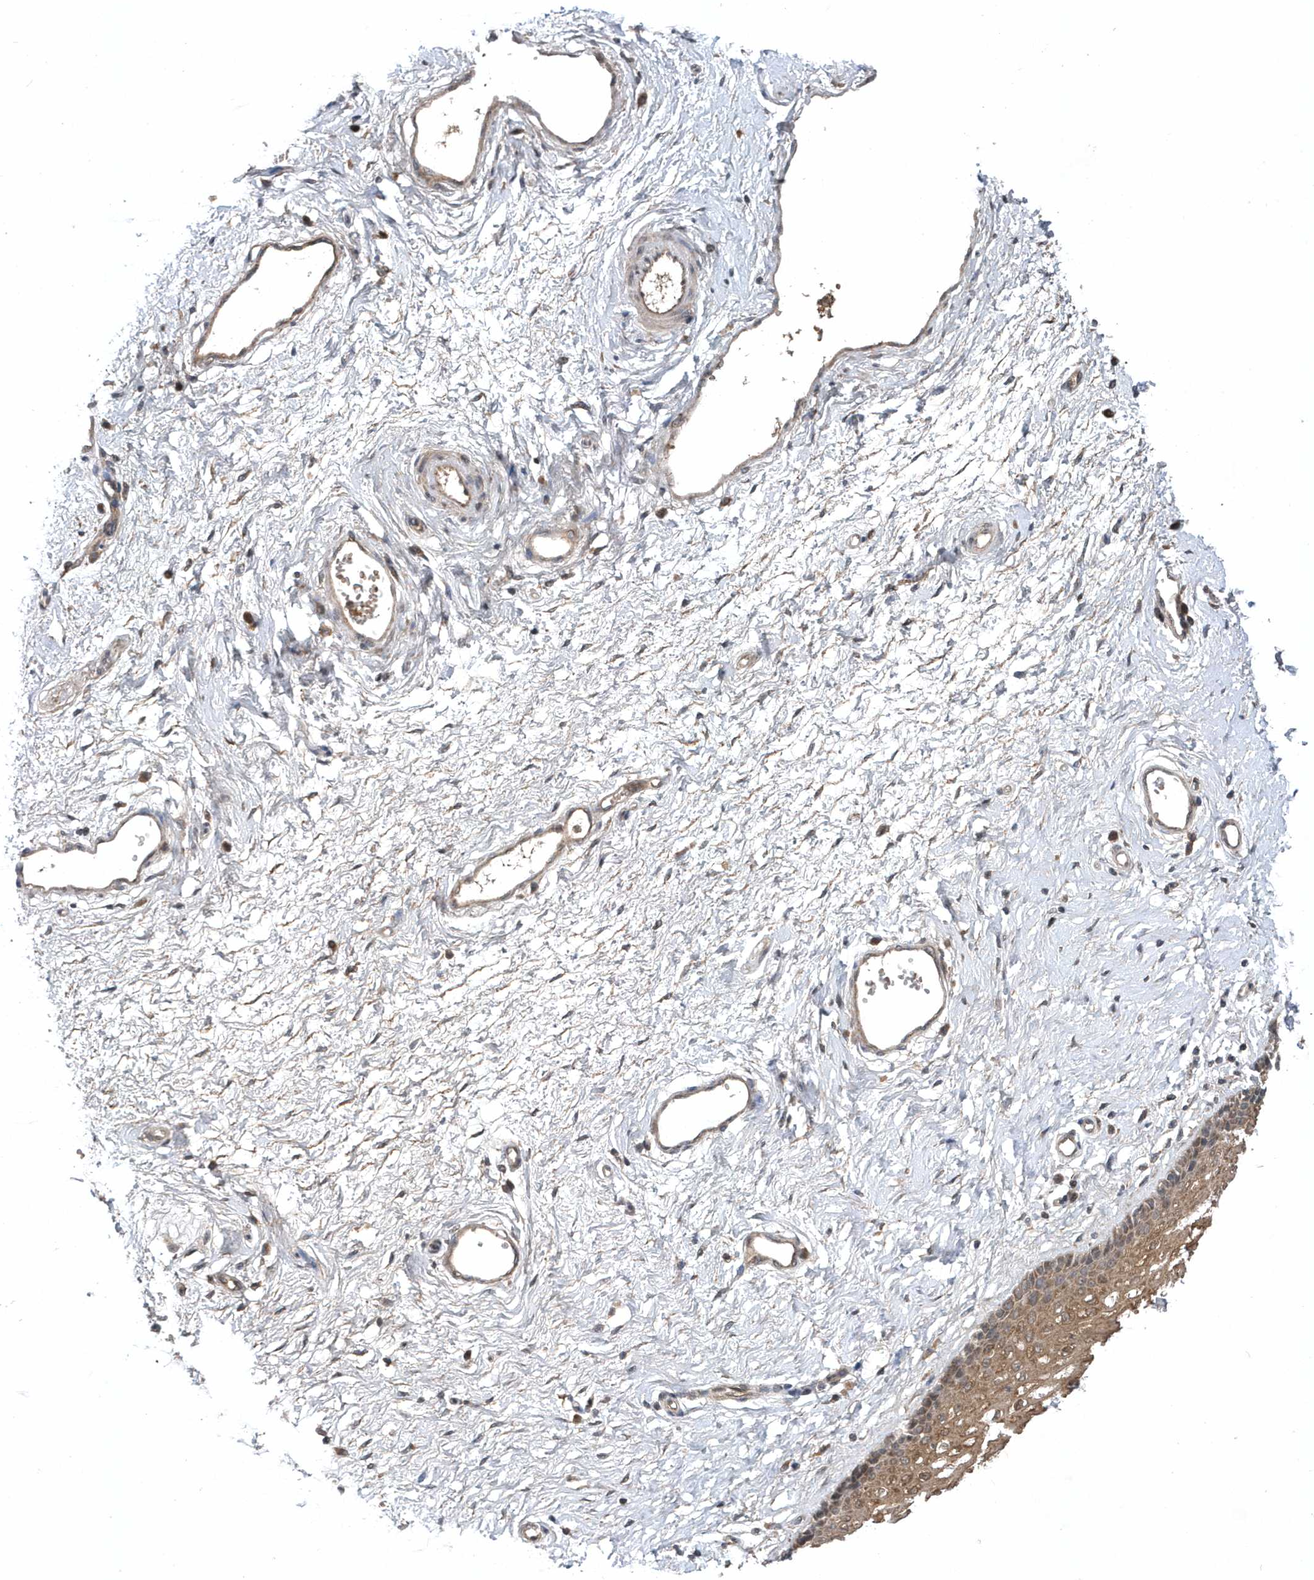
{"staining": {"intensity": "moderate", "quantity": ">75%", "location": "cytoplasmic/membranous"}, "tissue": "vagina", "cell_type": "Squamous epithelial cells", "image_type": "normal", "snomed": [{"axis": "morphology", "description": "Normal tissue, NOS"}, {"axis": "topography", "description": "Vagina"}], "caption": "The photomicrograph exhibits immunohistochemical staining of unremarkable vagina. There is moderate cytoplasmic/membranous positivity is seen in about >75% of squamous epithelial cells.", "gene": "HMGCS1", "patient": {"sex": "female", "age": 46}}